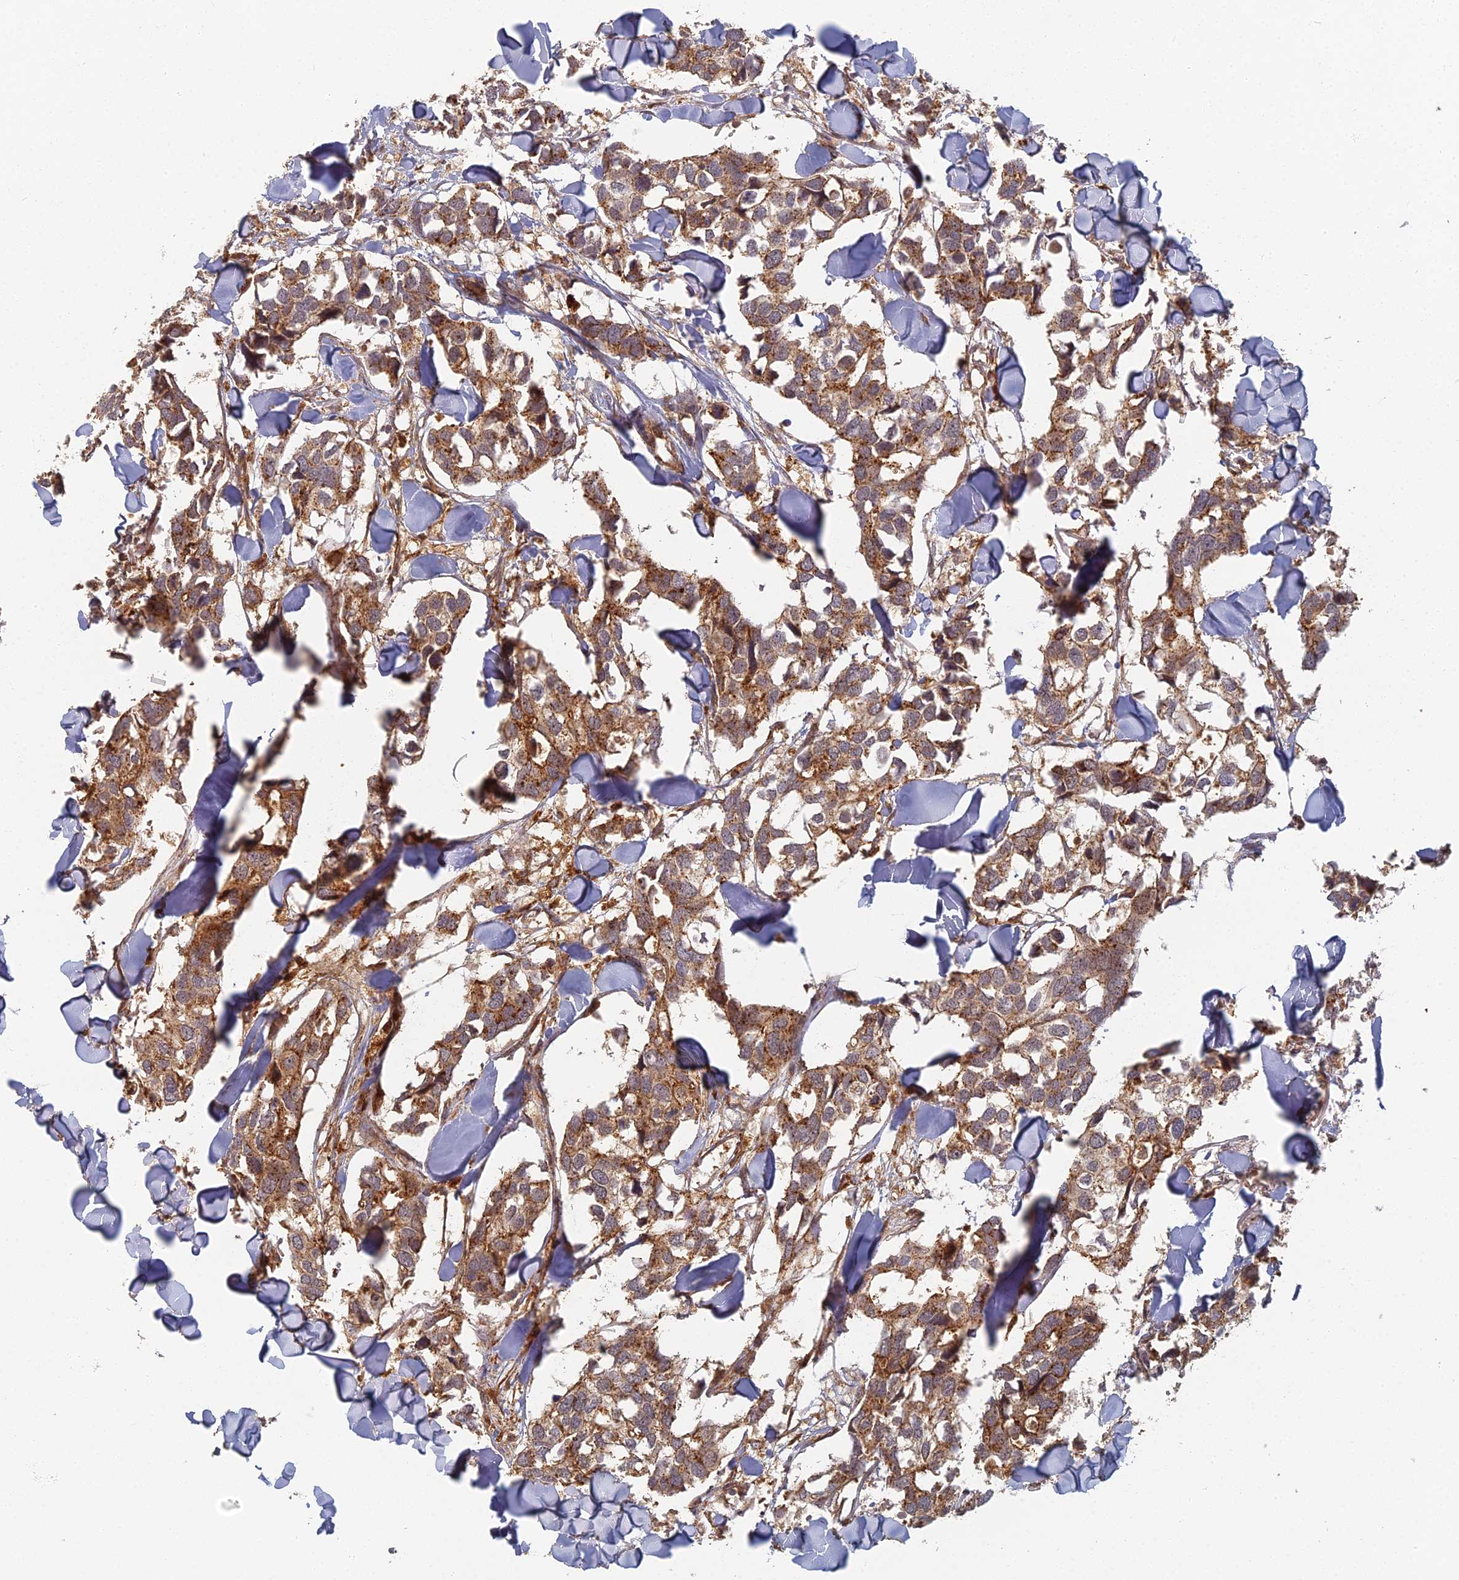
{"staining": {"intensity": "strong", "quantity": ">75%", "location": "cytoplasmic/membranous"}, "tissue": "breast cancer", "cell_type": "Tumor cells", "image_type": "cancer", "snomed": [{"axis": "morphology", "description": "Duct carcinoma"}, {"axis": "topography", "description": "Breast"}], "caption": "IHC (DAB) staining of breast cancer (invasive ductal carcinoma) exhibits strong cytoplasmic/membranous protein staining in about >75% of tumor cells.", "gene": "INO80D", "patient": {"sex": "female", "age": 83}}